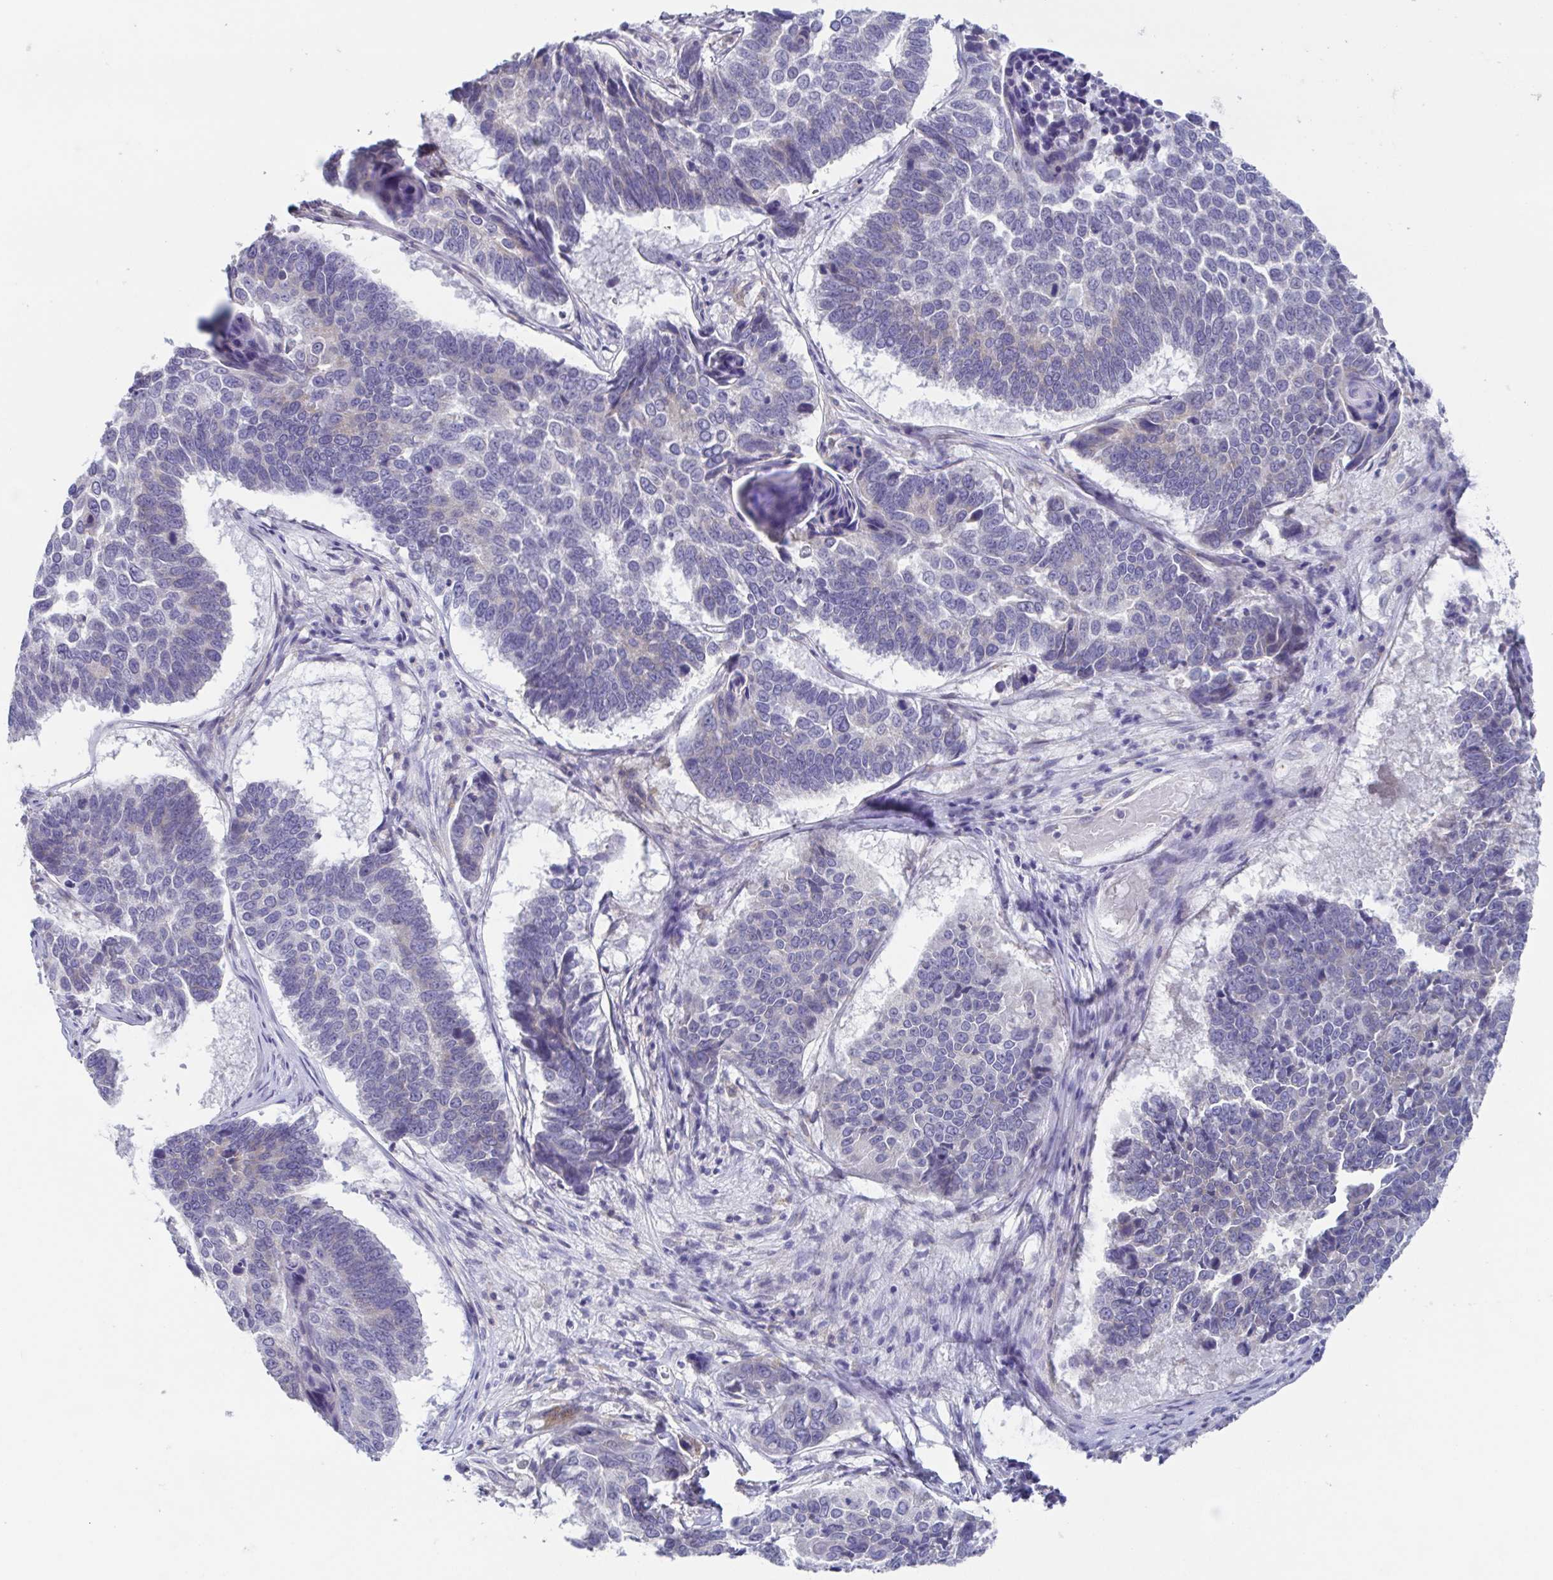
{"staining": {"intensity": "negative", "quantity": "none", "location": "none"}, "tissue": "lung cancer", "cell_type": "Tumor cells", "image_type": "cancer", "snomed": [{"axis": "morphology", "description": "Squamous cell carcinoma, NOS"}, {"axis": "topography", "description": "Lung"}], "caption": "A high-resolution photomicrograph shows immunohistochemistry staining of lung cancer, which reveals no significant staining in tumor cells.", "gene": "RDH11", "patient": {"sex": "male", "age": 73}}